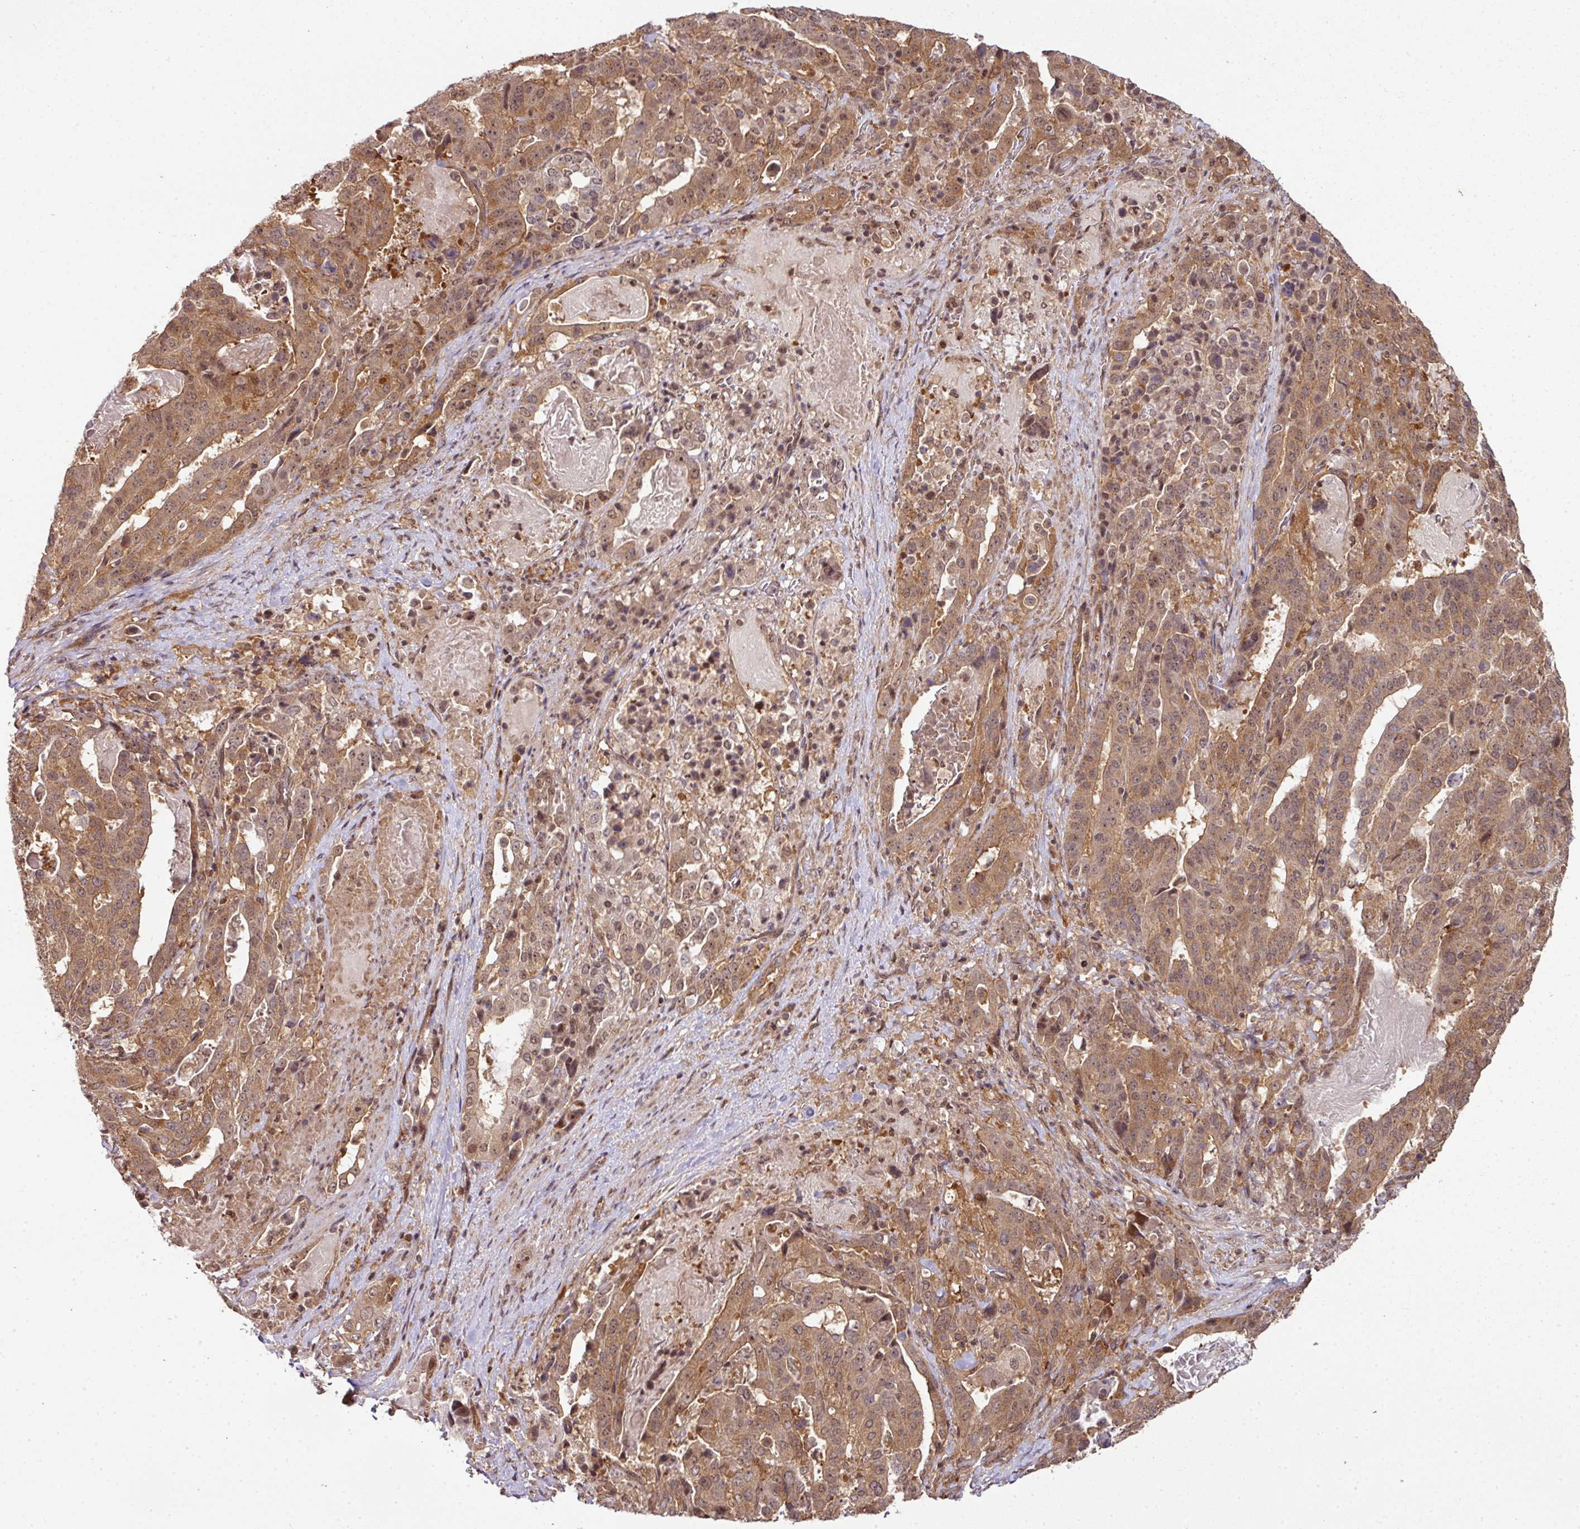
{"staining": {"intensity": "moderate", "quantity": ">75%", "location": "cytoplasmic/membranous"}, "tissue": "stomach cancer", "cell_type": "Tumor cells", "image_type": "cancer", "snomed": [{"axis": "morphology", "description": "Adenocarcinoma, NOS"}, {"axis": "topography", "description": "Stomach"}], "caption": "Tumor cells demonstrate medium levels of moderate cytoplasmic/membranous expression in about >75% of cells in human stomach cancer. The protein of interest is stained brown, and the nuclei are stained in blue (DAB (3,3'-diaminobenzidine) IHC with brightfield microscopy, high magnification).", "gene": "ANKRD18A", "patient": {"sex": "male", "age": 48}}